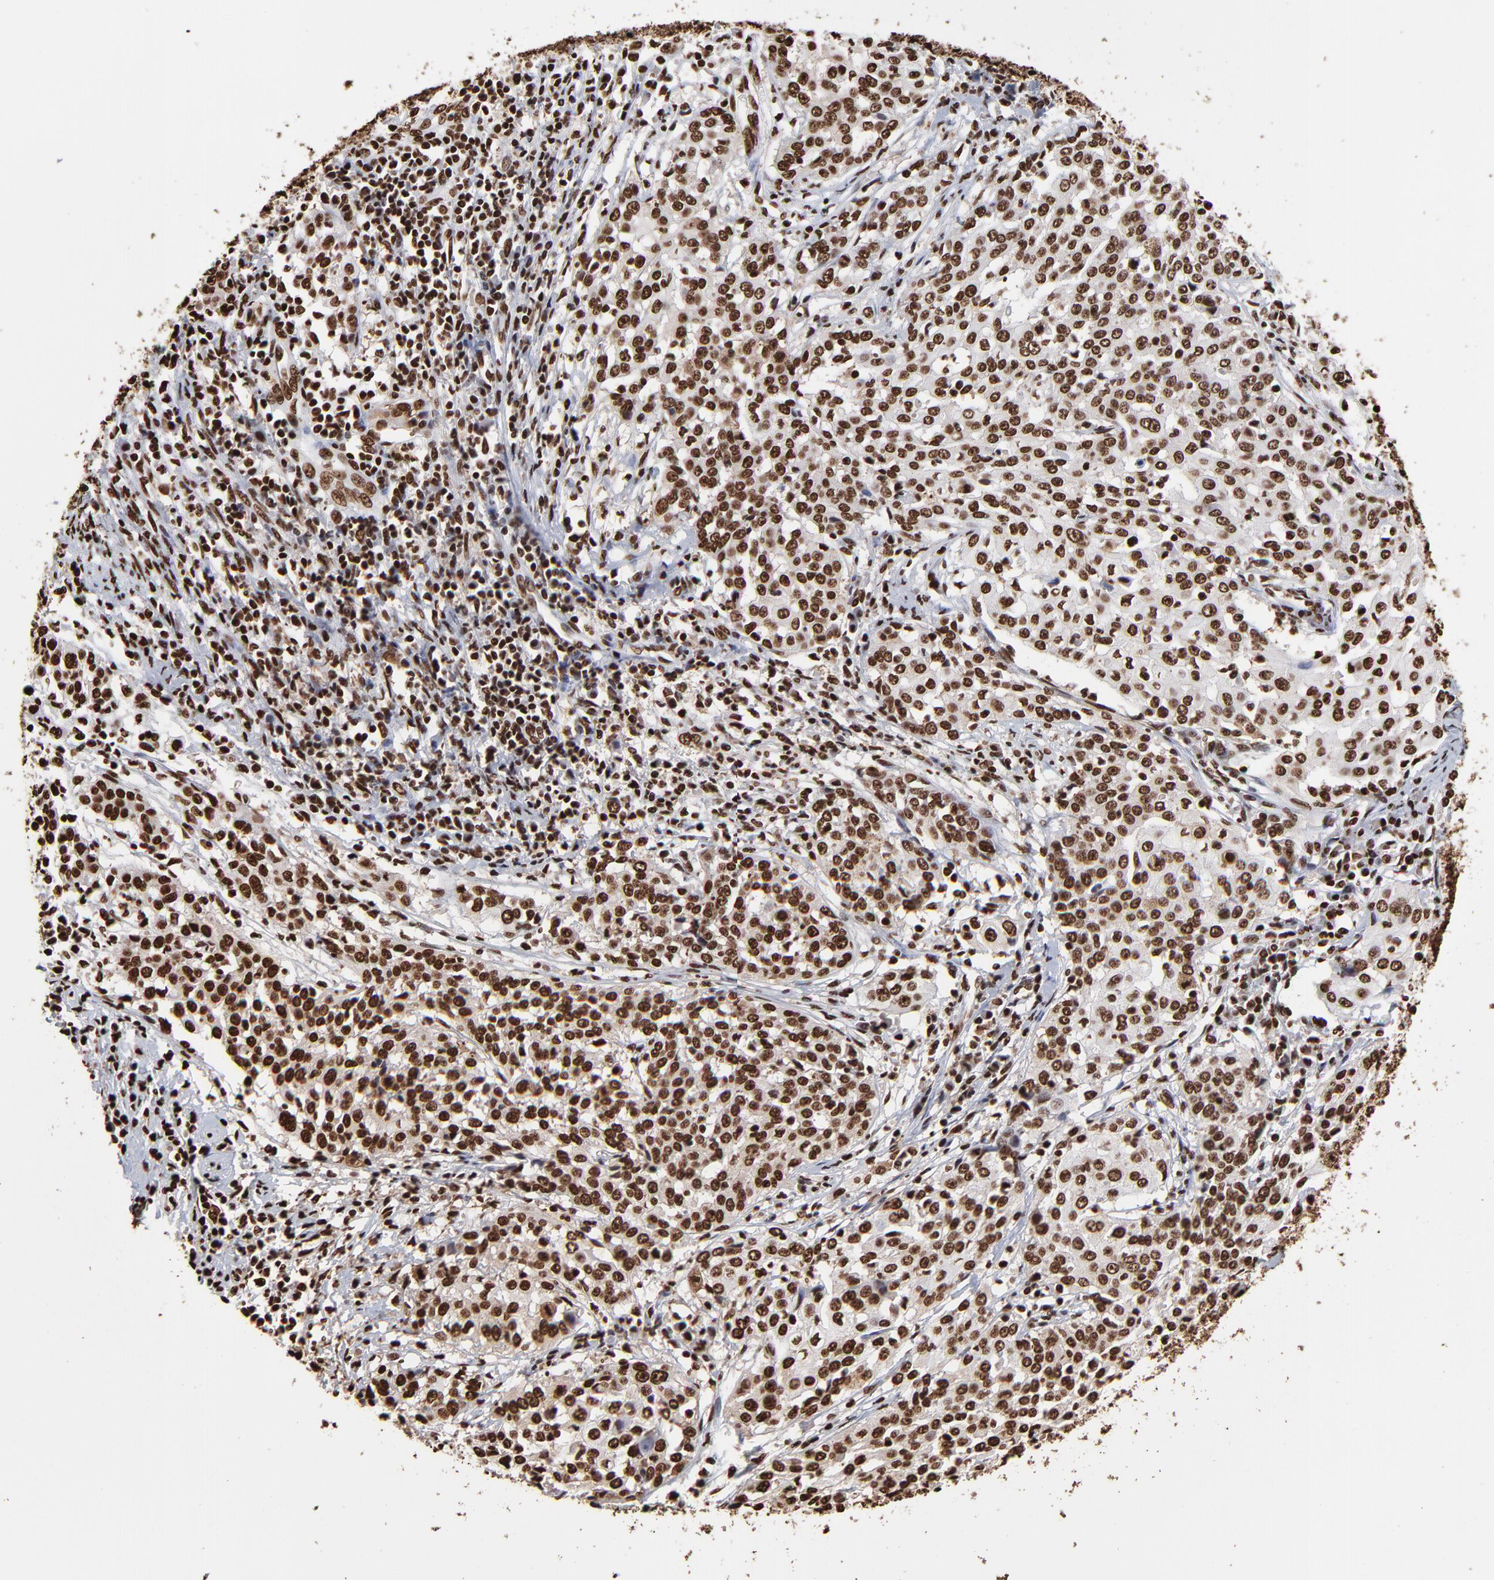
{"staining": {"intensity": "strong", "quantity": ">75%", "location": "nuclear"}, "tissue": "cervical cancer", "cell_type": "Tumor cells", "image_type": "cancer", "snomed": [{"axis": "morphology", "description": "Squamous cell carcinoma, NOS"}, {"axis": "topography", "description": "Cervix"}], "caption": "Immunohistochemical staining of squamous cell carcinoma (cervical) exhibits high levels of strong nuclear protein staining in approximately >75% of tumor cells. Using DAB (3,3'-diaminobenzidine) (brown) and hematoxylin (blue) stains, captured at high magnification using brightfield microscopy.", "gene": "ZNF544", "patient": {"sex": "female", "age": 39}}